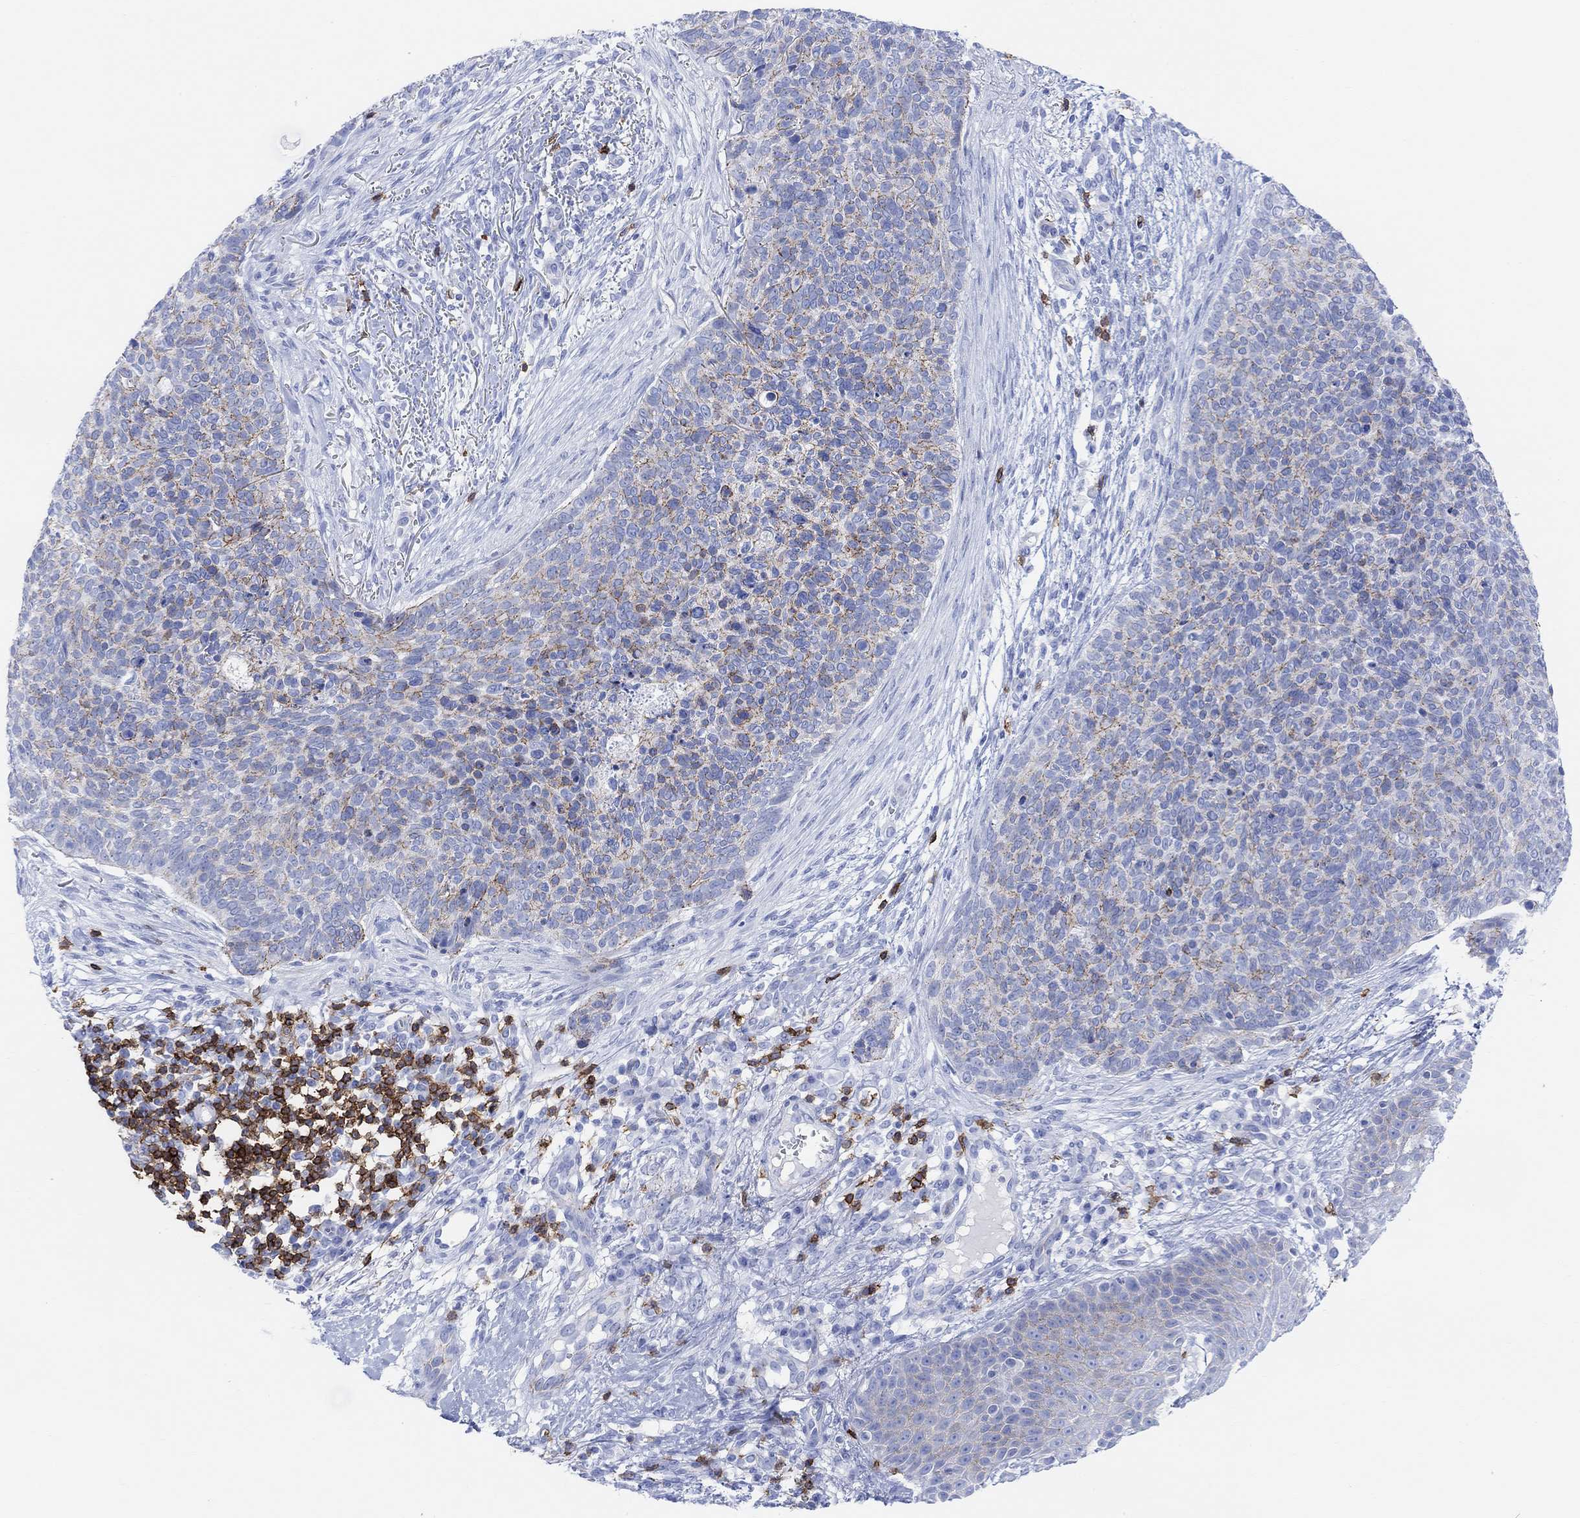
{"staining": {"intensity": "moderate", "quantity": "25%-75%", "location": "cytoplasmic/membranous"}, "tissue": "skin cancer", "cell_type": "Tumor cells", "image_type": "cancer", "snomed": [{"axis": "morphology", "description": "Basal cell carcinoma"}, {"axis": "topography", "description": "Skin"}], "caption": "The histopathology image displays a brown stain indicating the presence of a protein in the cytoplasmic/membranous of tumor cells in skin cancer (basal cell carcinoma).", "gene": "GPR65", "patient": {"sex": "male", "age": 64}}